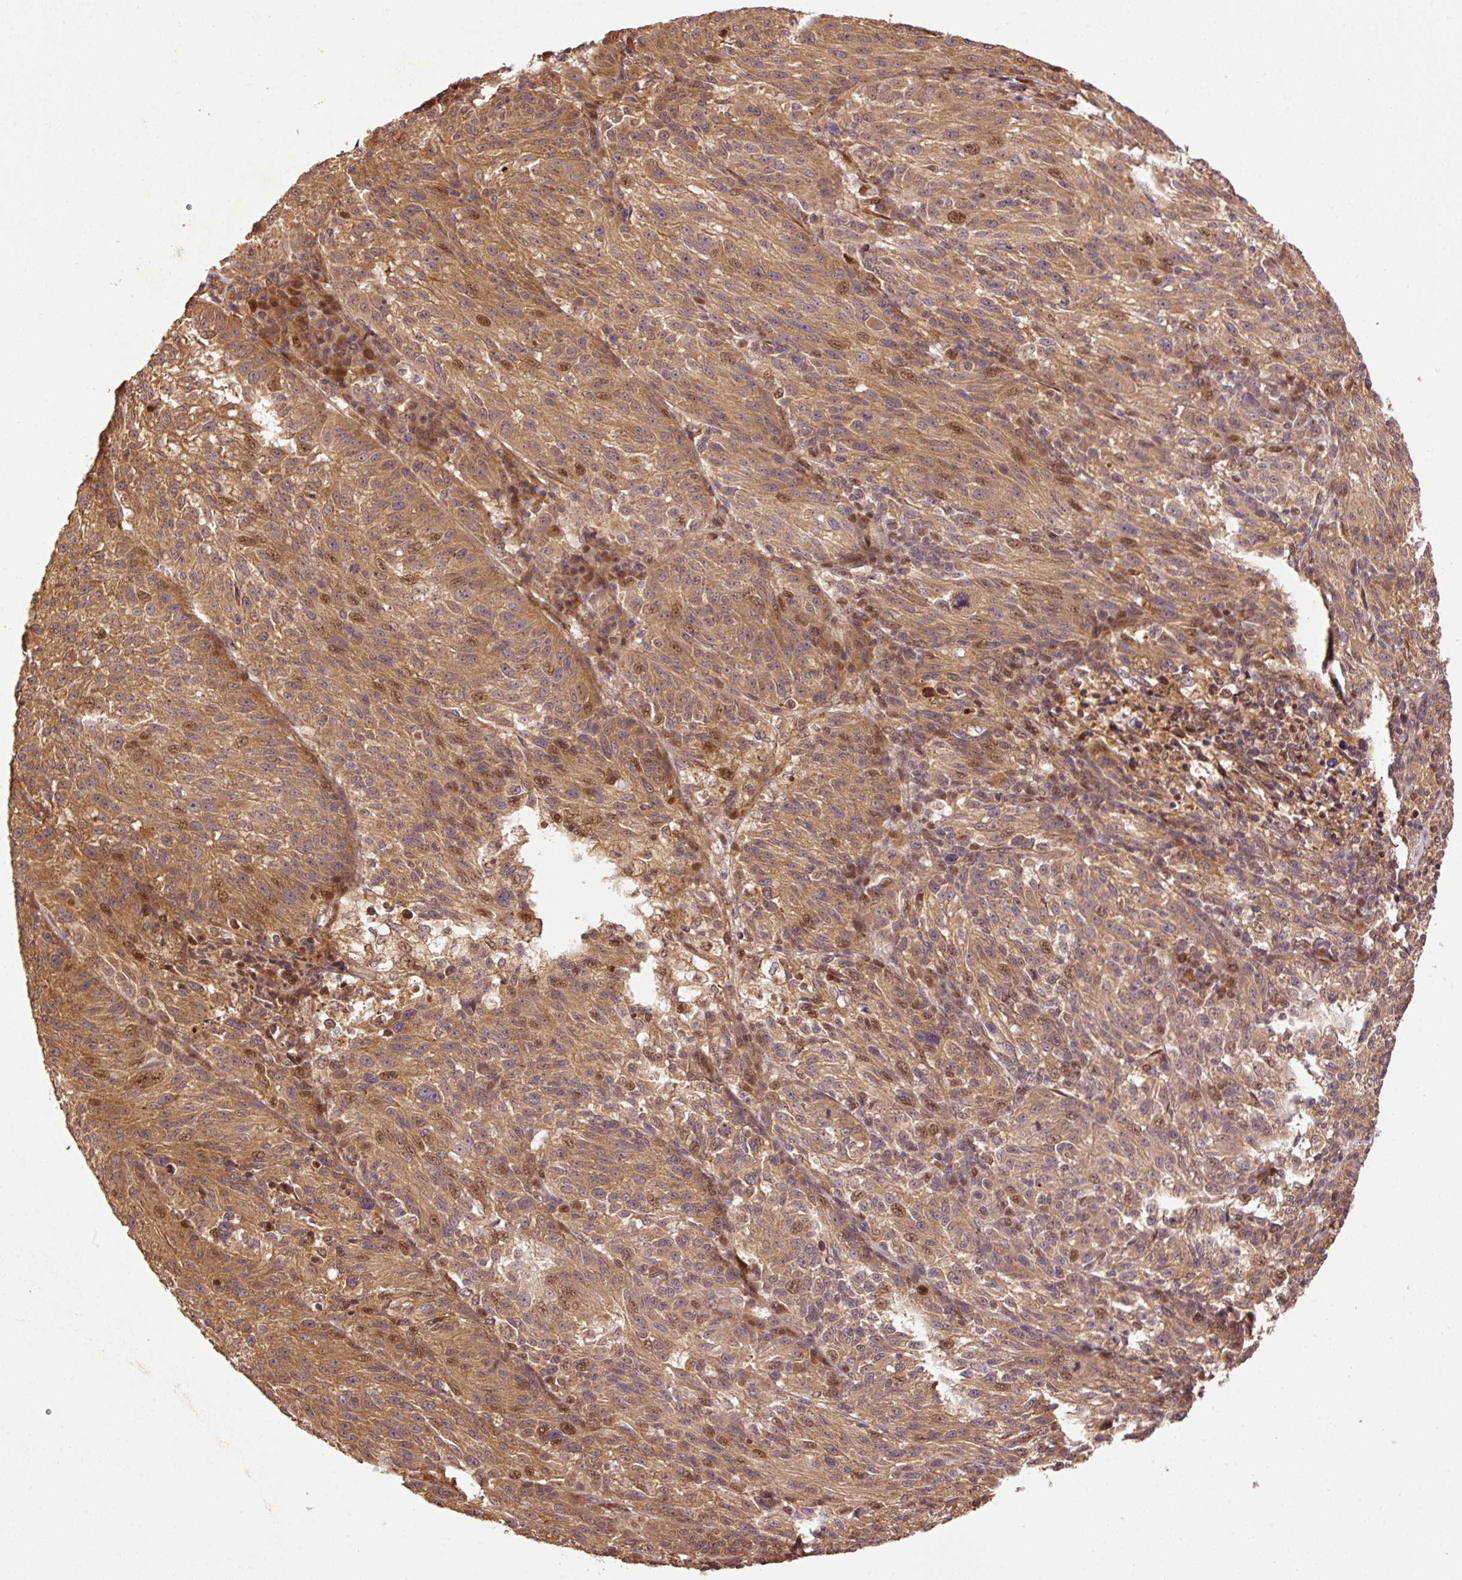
{"staining": {"intensity": "moderate", "quantity": ">75%", "location": "cytoplasmic/membranous,nuclear"}, "tissue": "melanoma", "cell_type": "Tumor cells", "image_type": "cancer", "snomed": [{"axis": "morphology", "description": "Malignant melanoma, NOS"}, {"axis": "topography", "description": "Skin"}], "caption": "Immunohistochemistry histopathology image of neoplastic tissue: malignant melanoma stained using IHC exhibits medium levels of moderate protein expression localized specifically in the cytoplasmic/membranous and nuclear of tumor cells, appearing as a cytoplasmic/membranous and nuclear brown color.", "gene": "OXER1", "patient": {"sex": "male", "age": 53}}